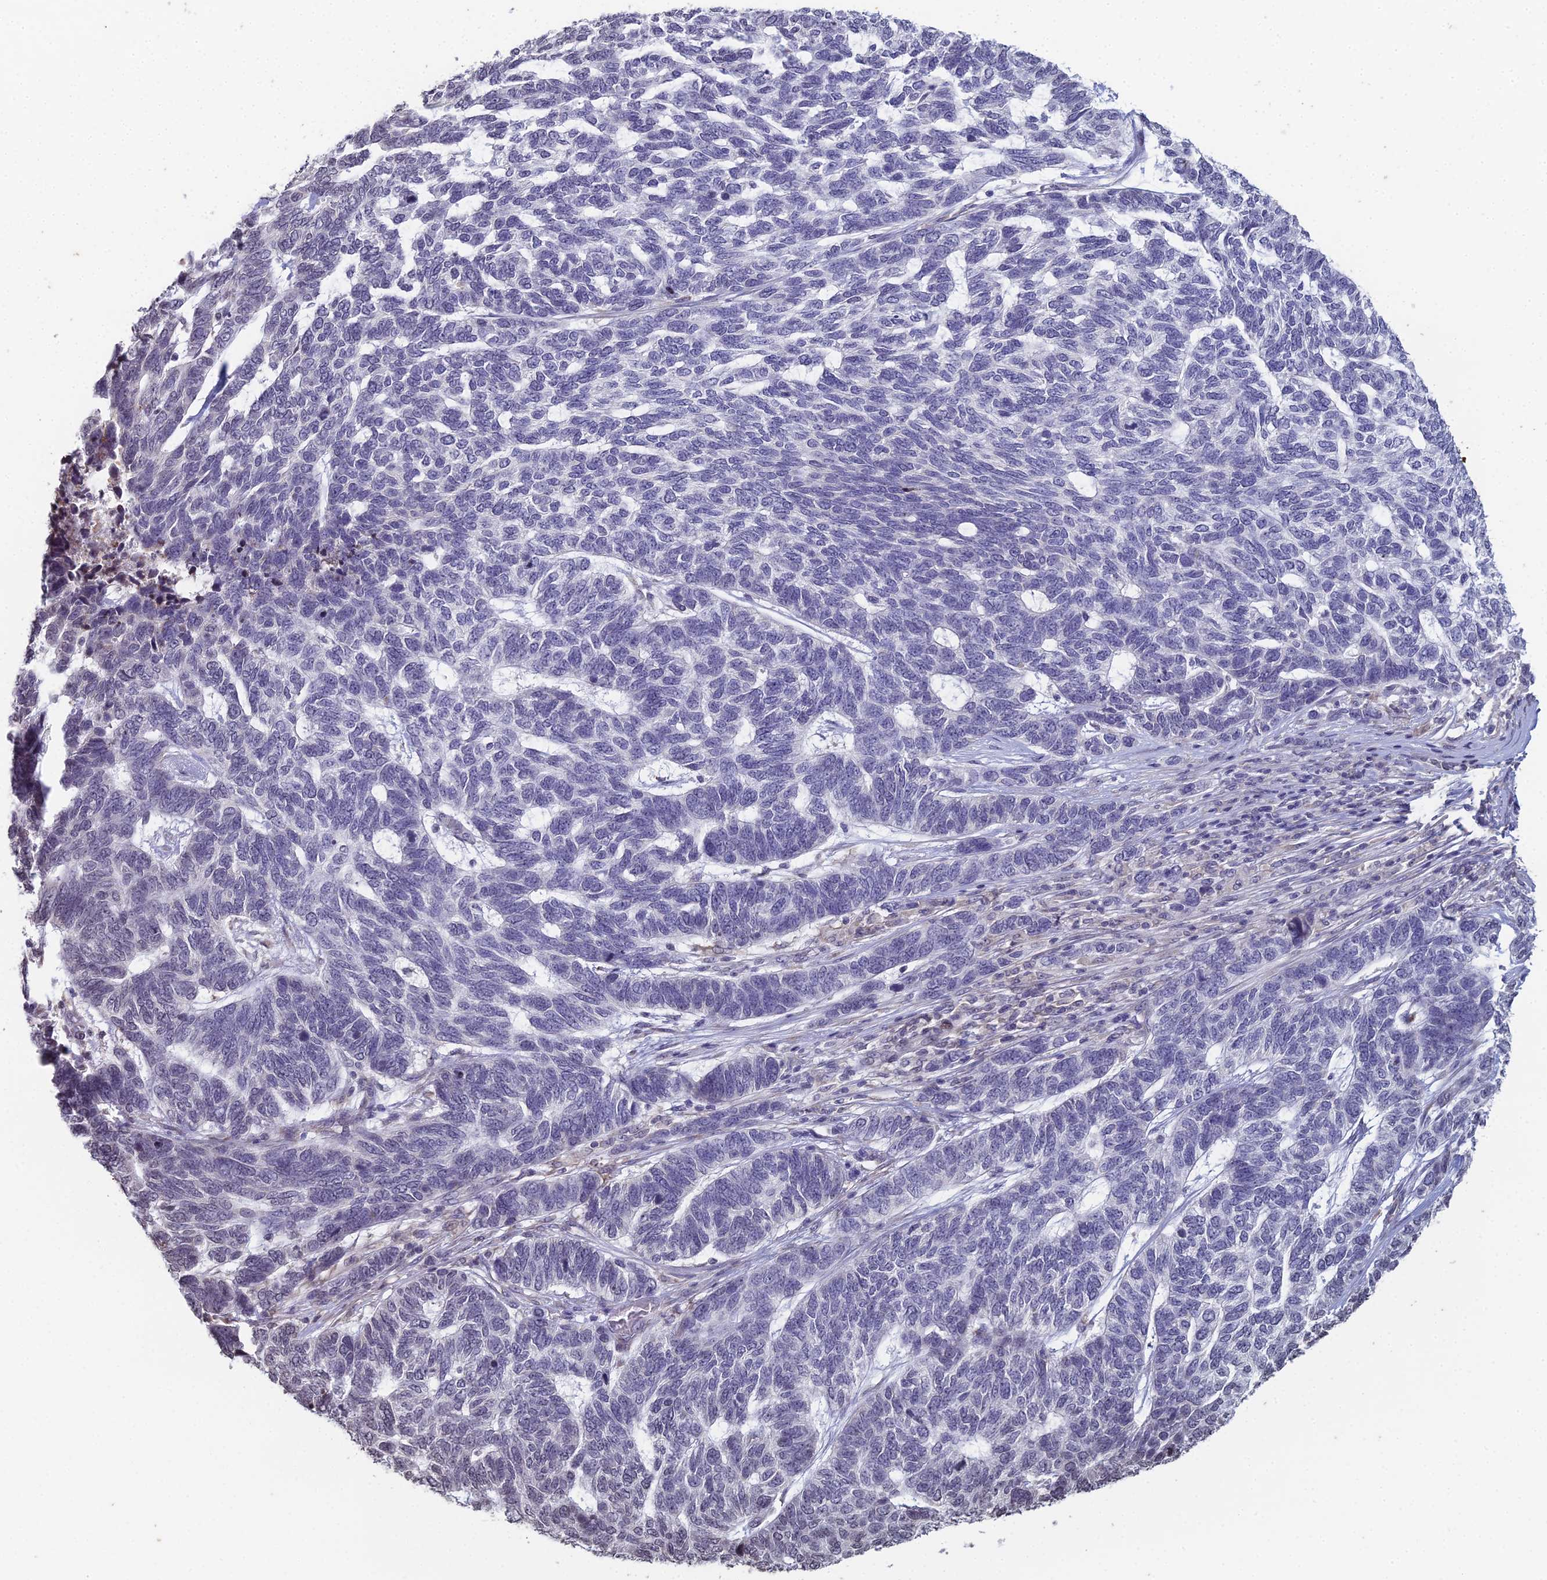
{"staining": {"intensity": "negative", "quantity": "none", "location": "none"}, "tissue": "skin cancer", "cell_type": "Tumor cells", "image_type": "cancer", "snomed": [{"axis": "morphology", "description": "Basal cell carcinoma"}, {"axis": "topography", "description": "Skin"}], "caption": "Tumor cells are negative for brown protein staining in basal cell carcinoma (skin). (Brightfield microscopy of DAB (3,3'-diaminobenzidine) IHC at high magnification).", "gene": "PRR22", "patient": {"sex": "female", "age": 65}}